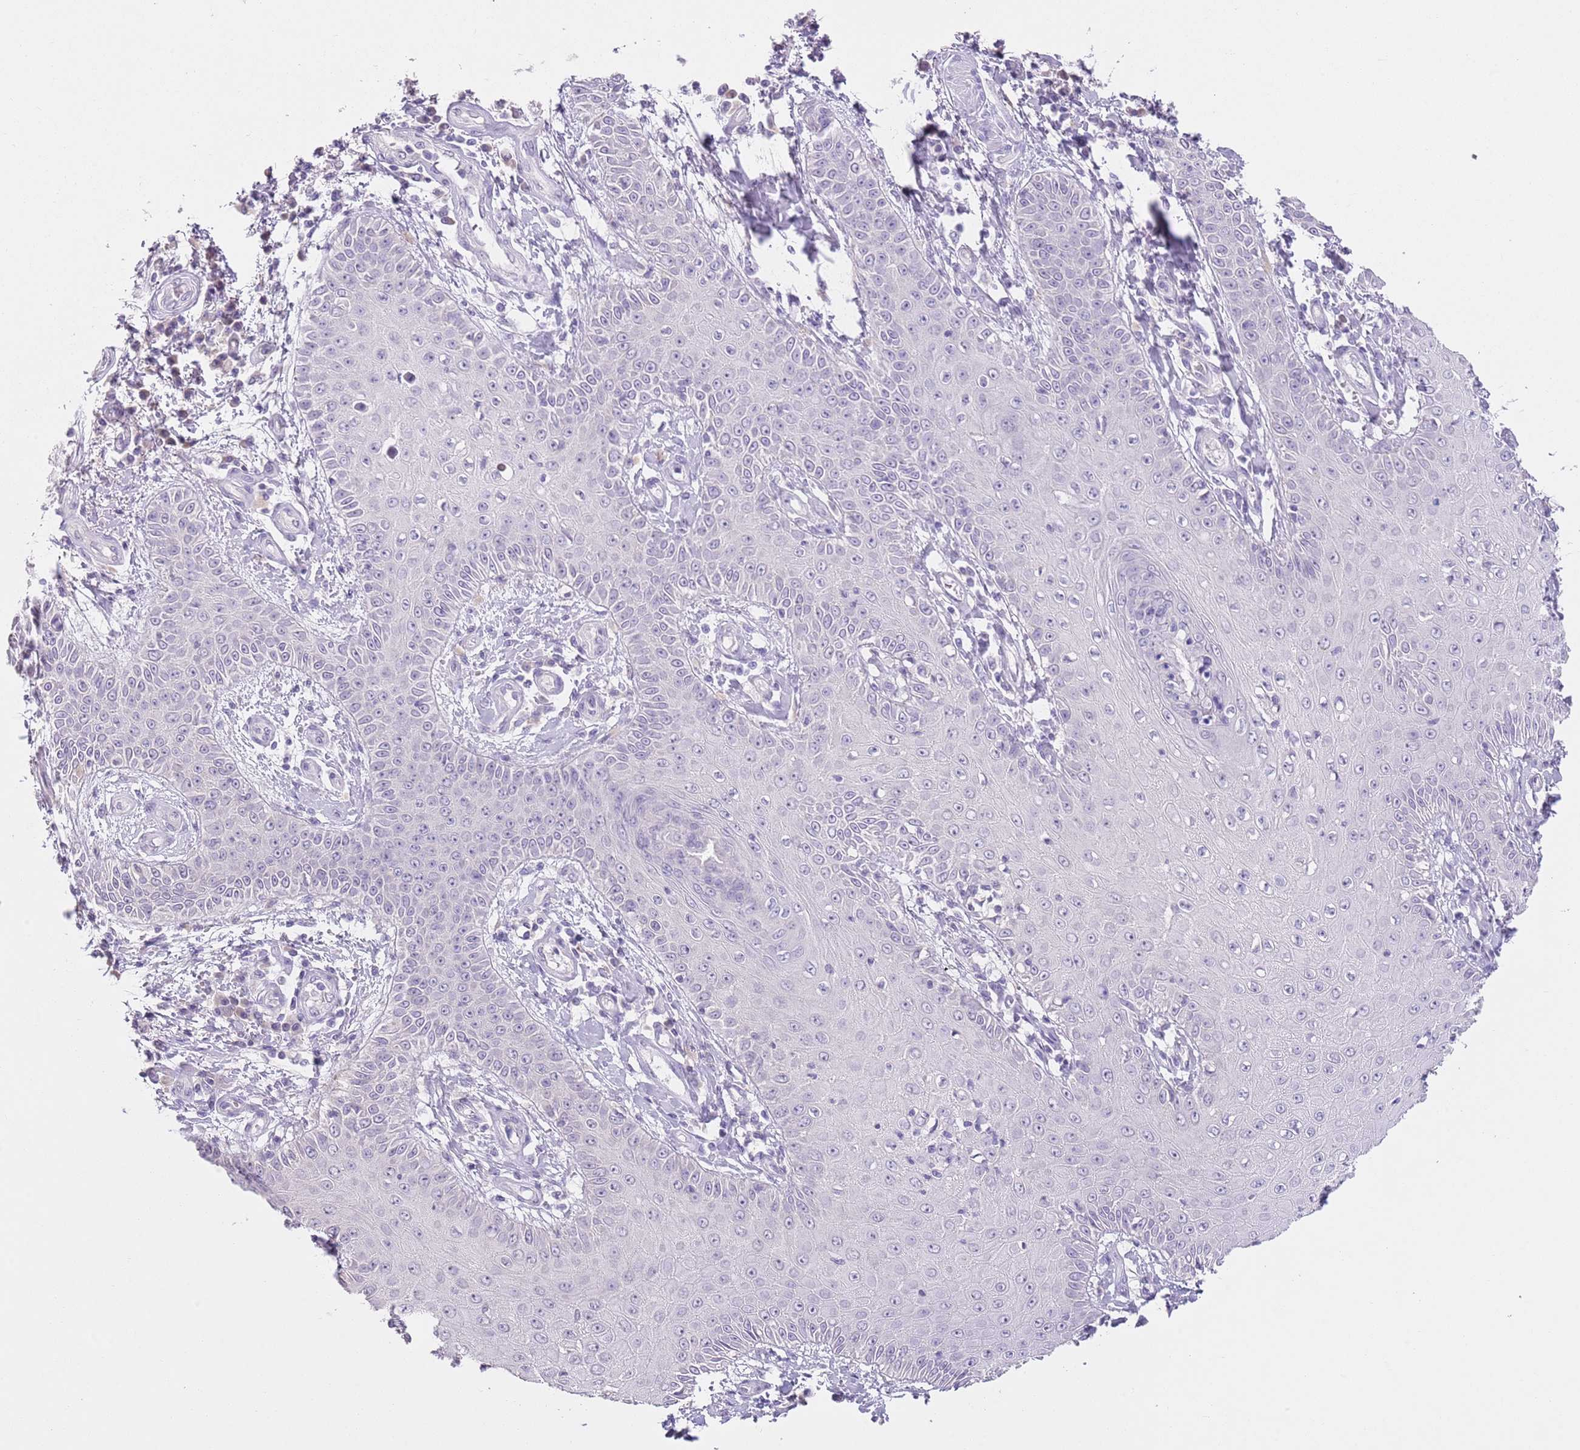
{"staining": {"intensity": "negative", "quantity": "none", "location": "none"}, "tissue": "skin cancer", "cell_type": "Tumor cells", "image_type": "cancer", "snomed": [{"axis": "morphology", "description": "Squamous cell carcinoma, NOS"}, {"axis": "topography", "description": "Skin"}], "caption": "An immunohistochemistry micrograph of skin cancer is shown. There is no staining in tumor cells of skin cancer. Brightfield microscopy of immunohistochemistry stained with DAB (3,3'-diaminobenzidine) (brown) and hematoxylin (blue), captured at high magnification.", "gene": "SLC35E3", "patient": {"sex": "male", "age": 70}}